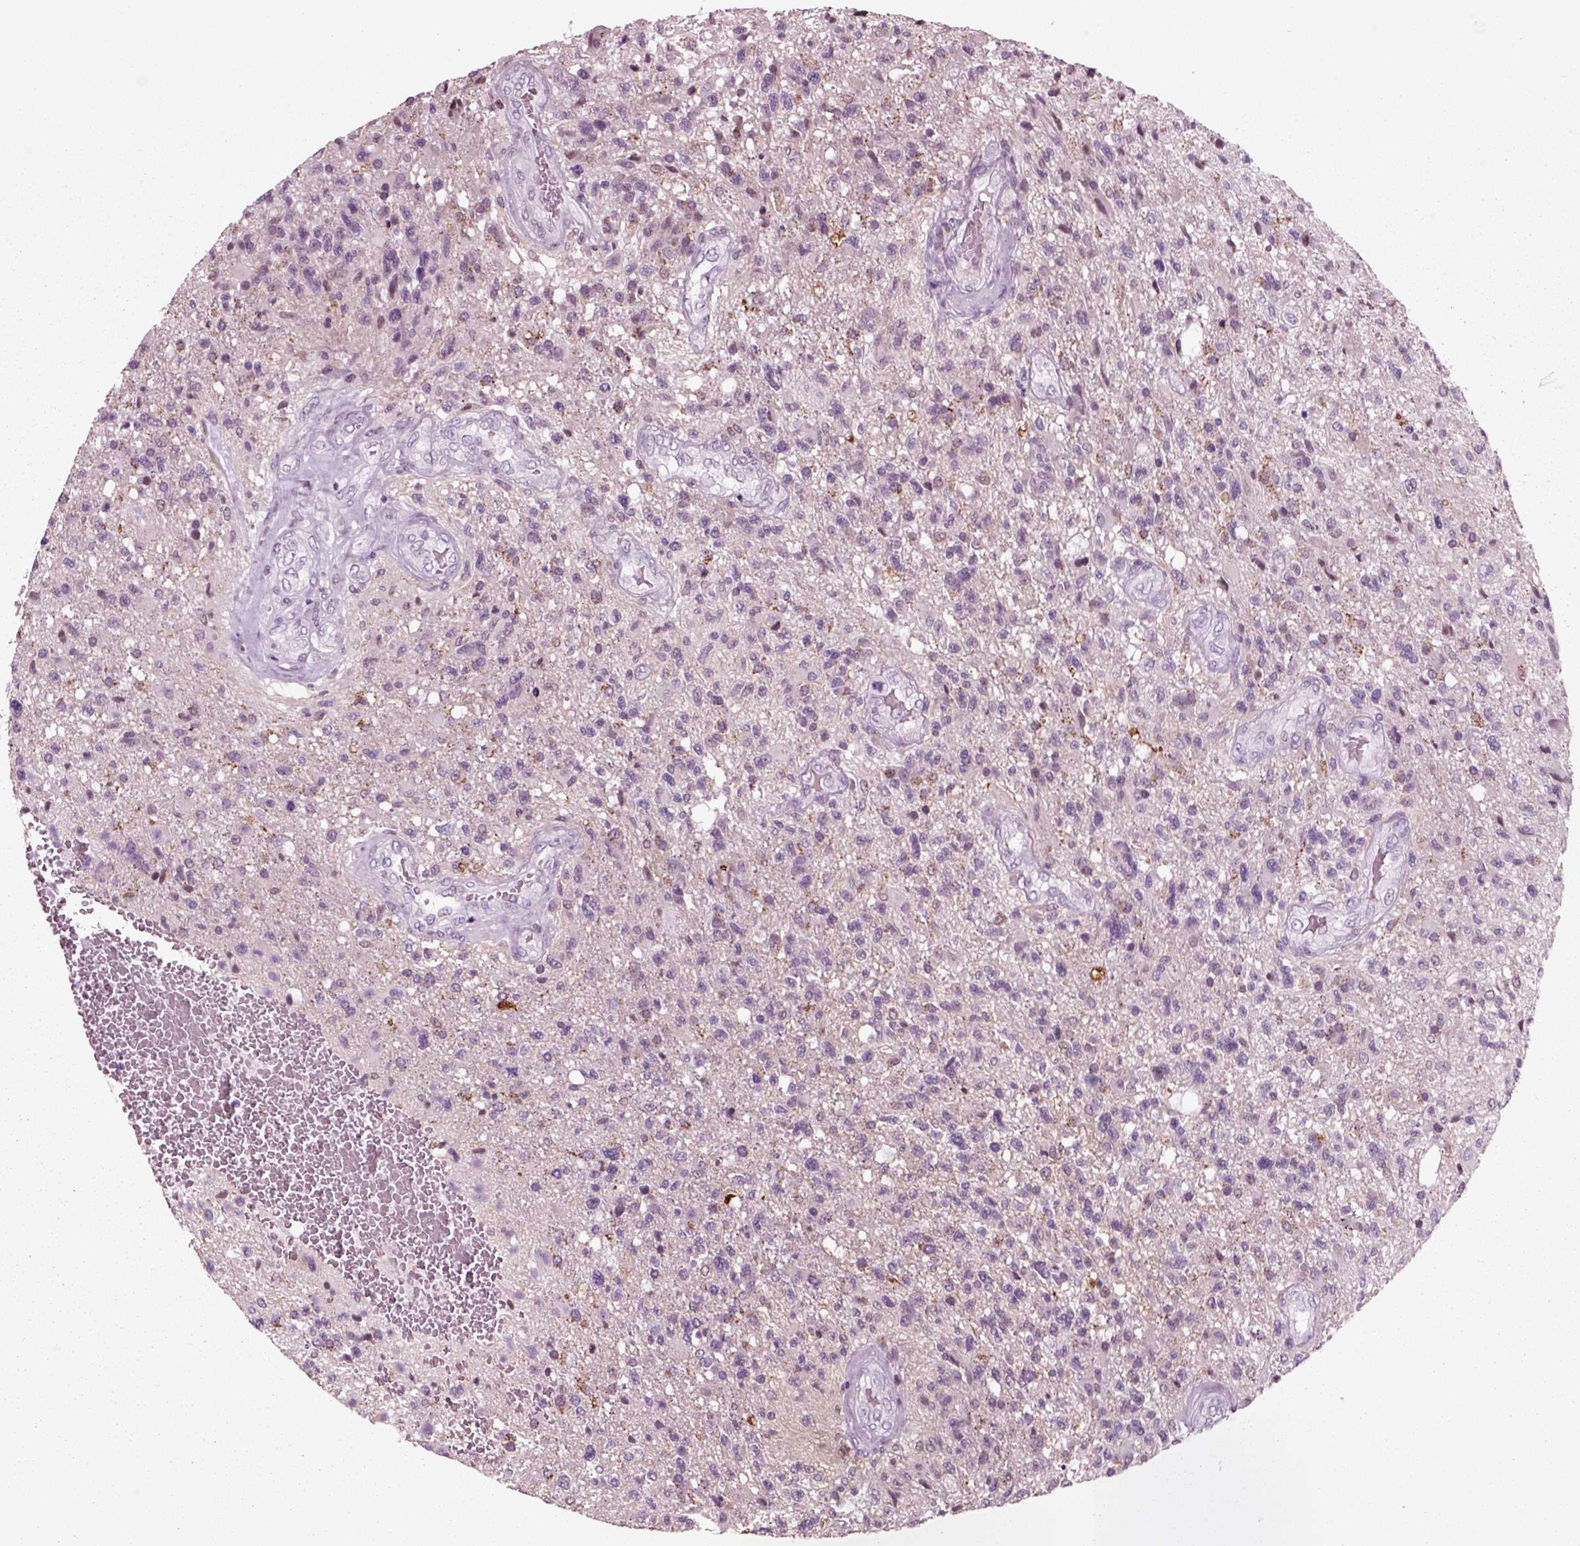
{"staining": {"intensity": "negative", "quantity": "none", "location": "none"}, "tissue": "glioma", "cell_type": "Tumor cells", "image_type": "cancer", "snomed": [{"axis": "morphology", "description": "Glioma, malignant, High grade"}, {"axis": "topography", "description": "Brain"}], "caption": "High magnification brightfield microscopy of malignant glioma (high-grade) stained with DAB (brown) and counterstained with hematoxylin (blue): tumor cells show no significant staining. (Stains: DAB immunohistochemistry with hematoxylin counter stain, Microscopy: brightfield microscopy at high magnification).", "gene": "CHGB", "patient": {"sex": "male", "age": 56}}